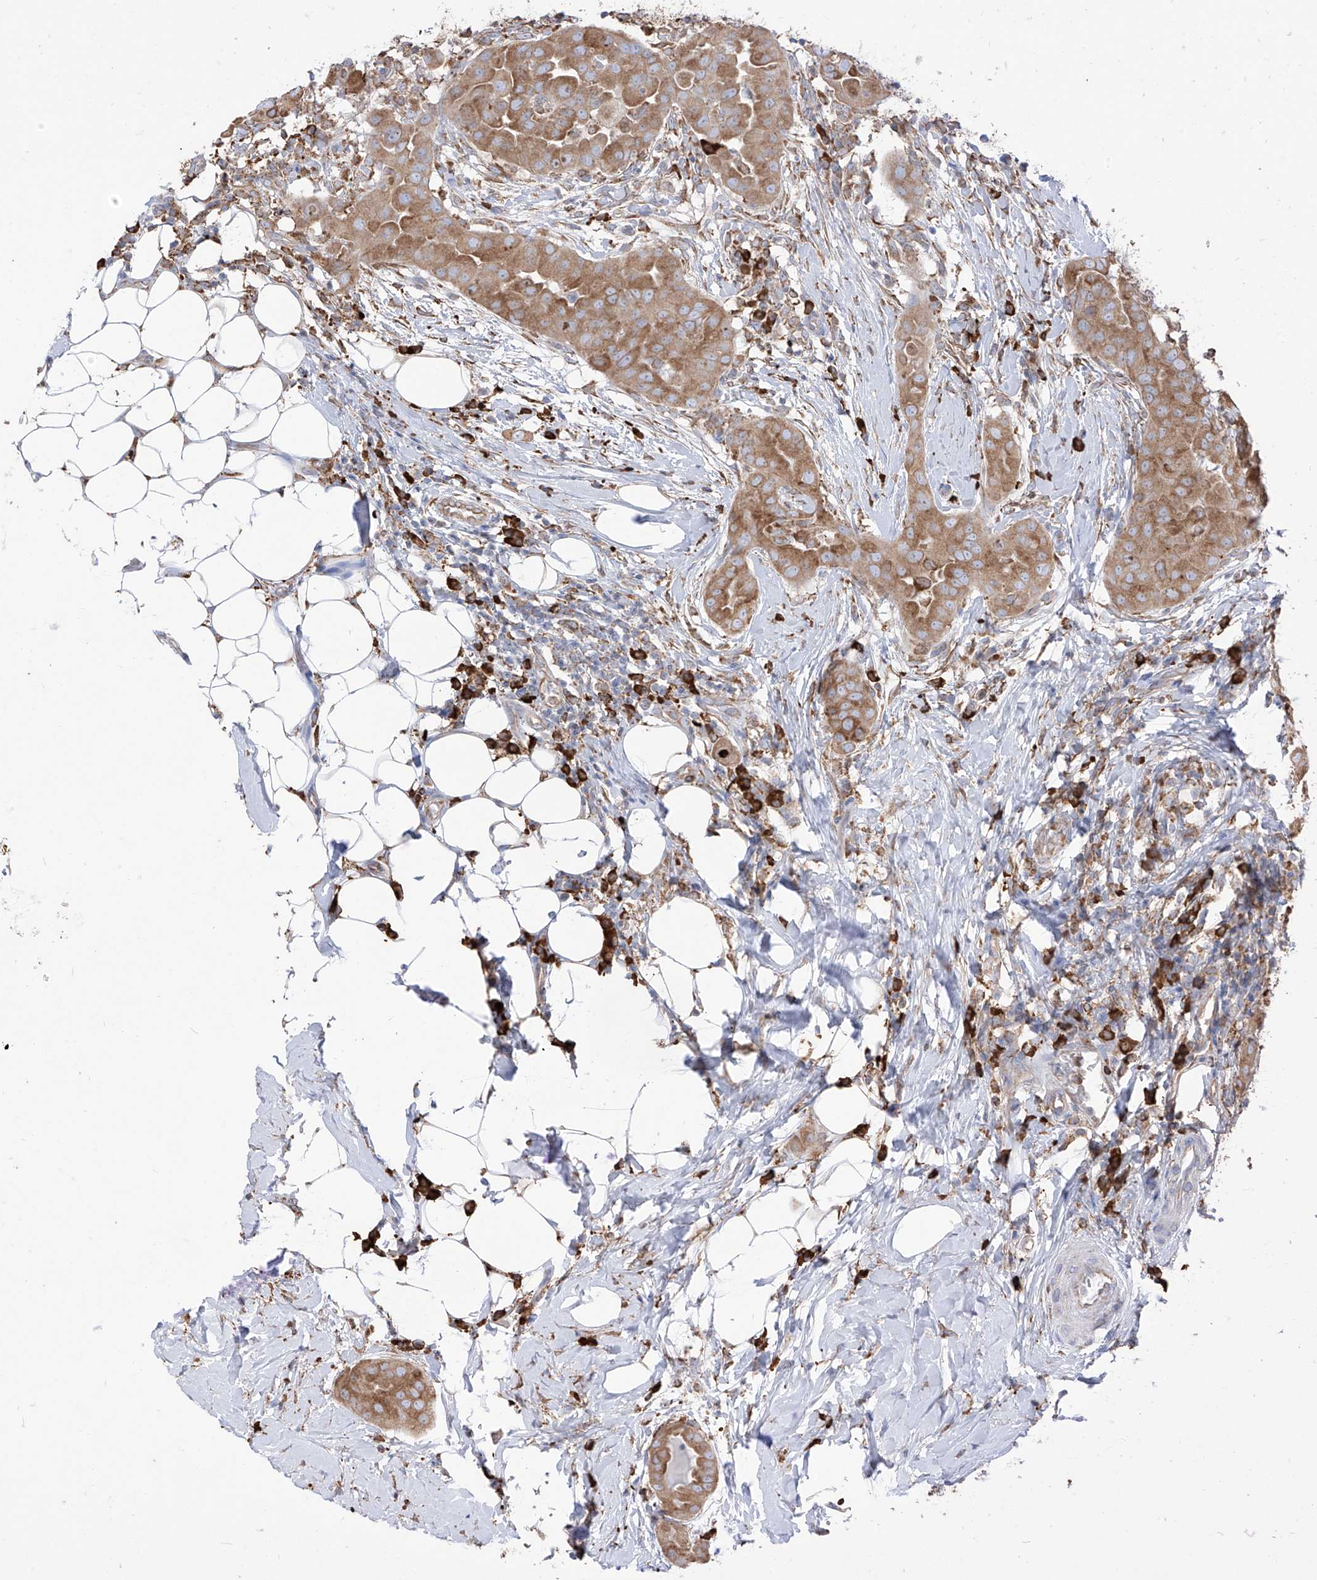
{"staining": {"intensity": "moderate", "quantity": ">75%", "location": "cytoplasmic/membranous"}, "tissue": "thyroid cancer", "cell_type": "Tumor cells", "image_type": "cancer", "snomed": [{"axis": "morphology", "description": "Papillary adenocarcinoma, NOS"}, {"axis": "topography", "description": "Thyroid gland"}], "caption": "A micrograph of human thyroid cancer (papillary adenocarcinoma) stained for a protein exhibits moderate cytoplasmic/membranous brown staining in tumor cells.", "gene": "PDIA6", "patient": {"sex": "male", "age": 33}}